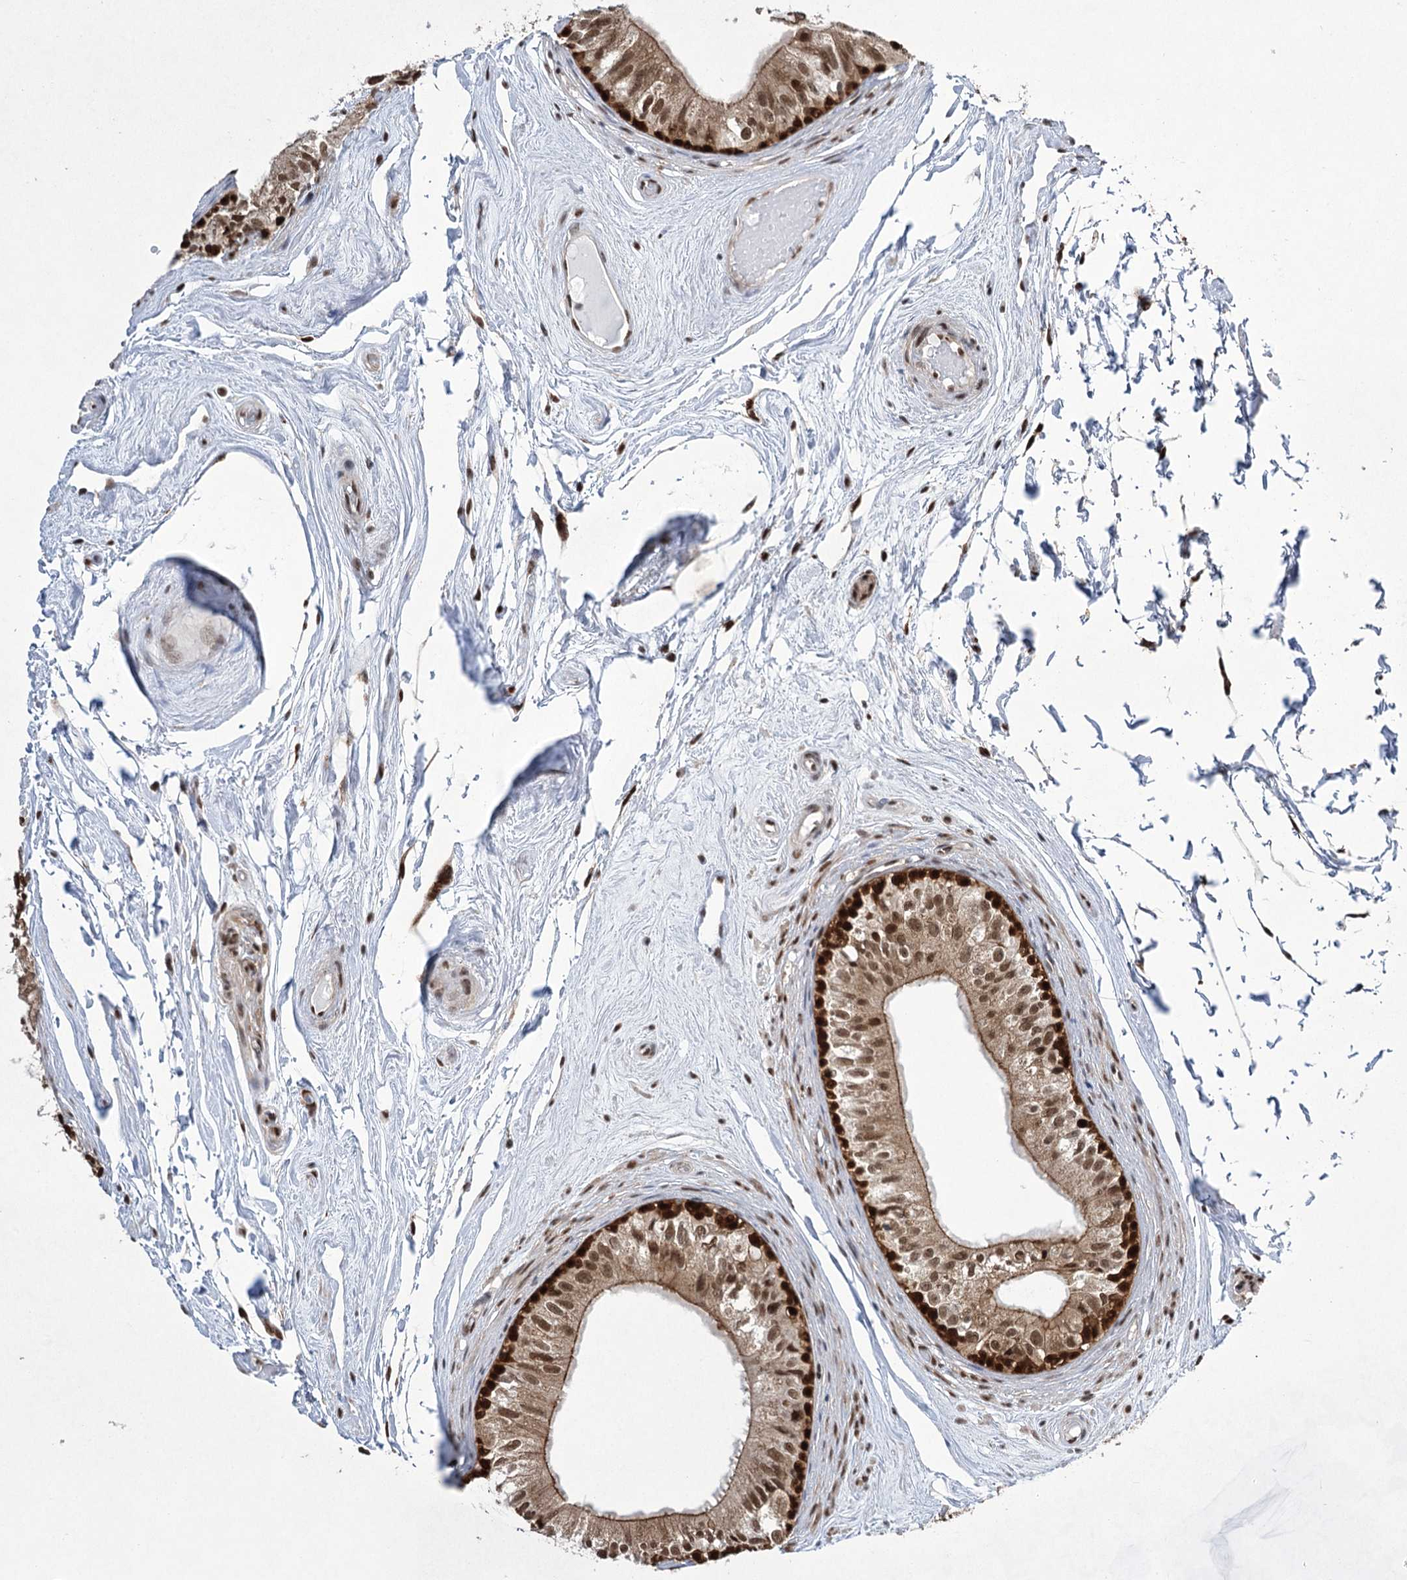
{"staining": {"intensity": "strong", "quantity": ">75%", "location": "cytoplasmic/membranous,nuclear"}, "tissue": "epididymis", "cell_type": "Glandular cells", "image_type": "normal", "snomed": [{"axis": "morphology", "description": "Normal tissue, NOS"}, {"axis": "topography", "description": "Epididymis"}], "caption": "Glandular cells show high levels of strong cytoplasmic/membranous,nuclear staining in approximately >75% of cells in unremarkable epididymis. Nuclei are stained in blue.", "gene": "ZCCHC8", "patient": {"sex": "male", "age": 79}}